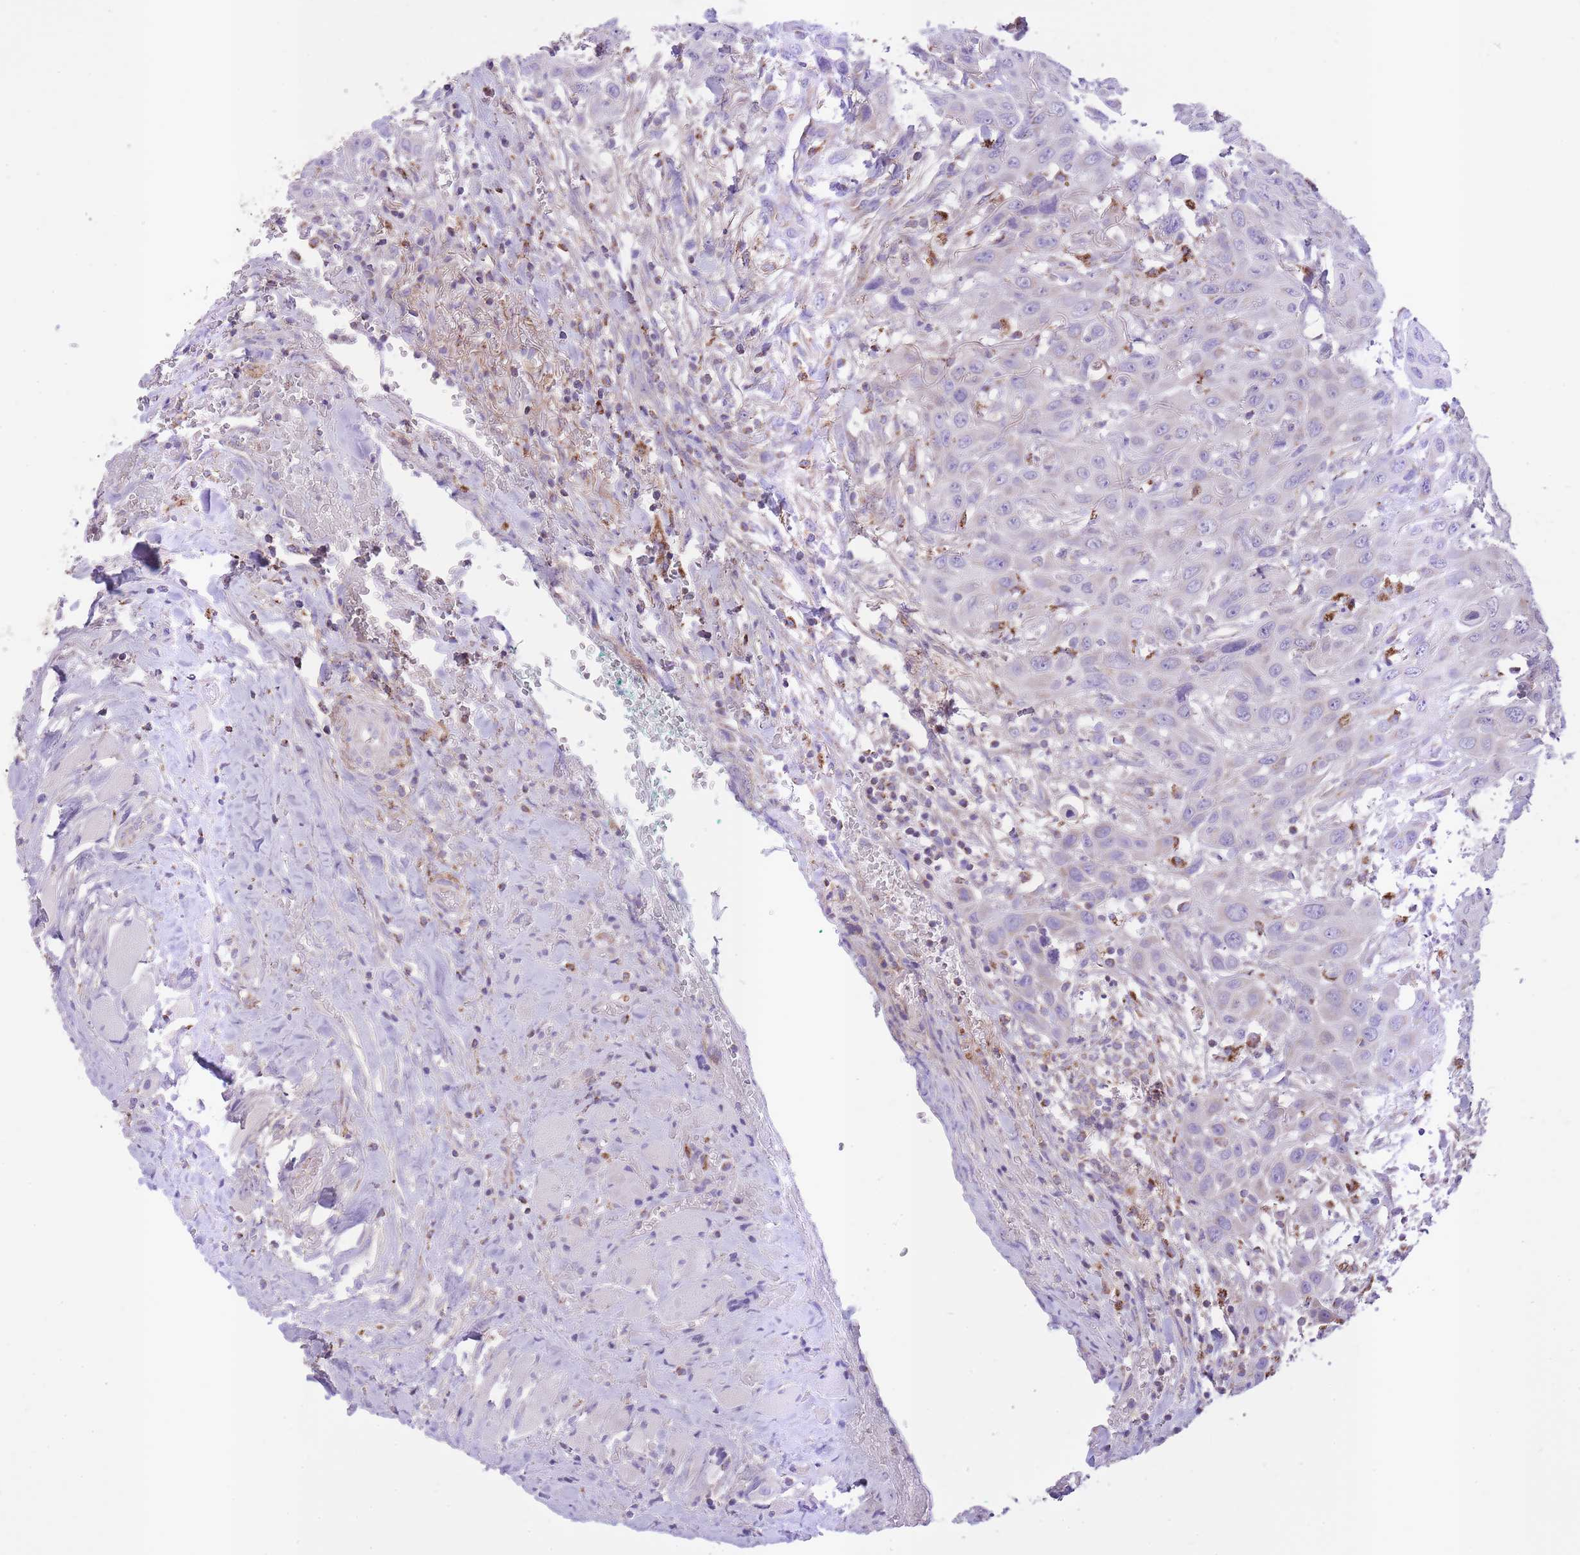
{"staining": {"intensity": "negative", "quantity": "none", "location": "none"}, "tissue": "head and neck cancer", "cell_type": "Tumor cells", "image_type": "cancer", "snomed": [{"axis": "morphology", "description": "Squamous cell carcinoma, NOS"}, {"axis": "topography", "description": "Head-Neck"}], "caption": "Tumor cells are negative for brown protein staining in squamous cell carcinoma (head and neck).", "gene": "ST3GAL3", "patient": {"sex": "male", "age": 81}}